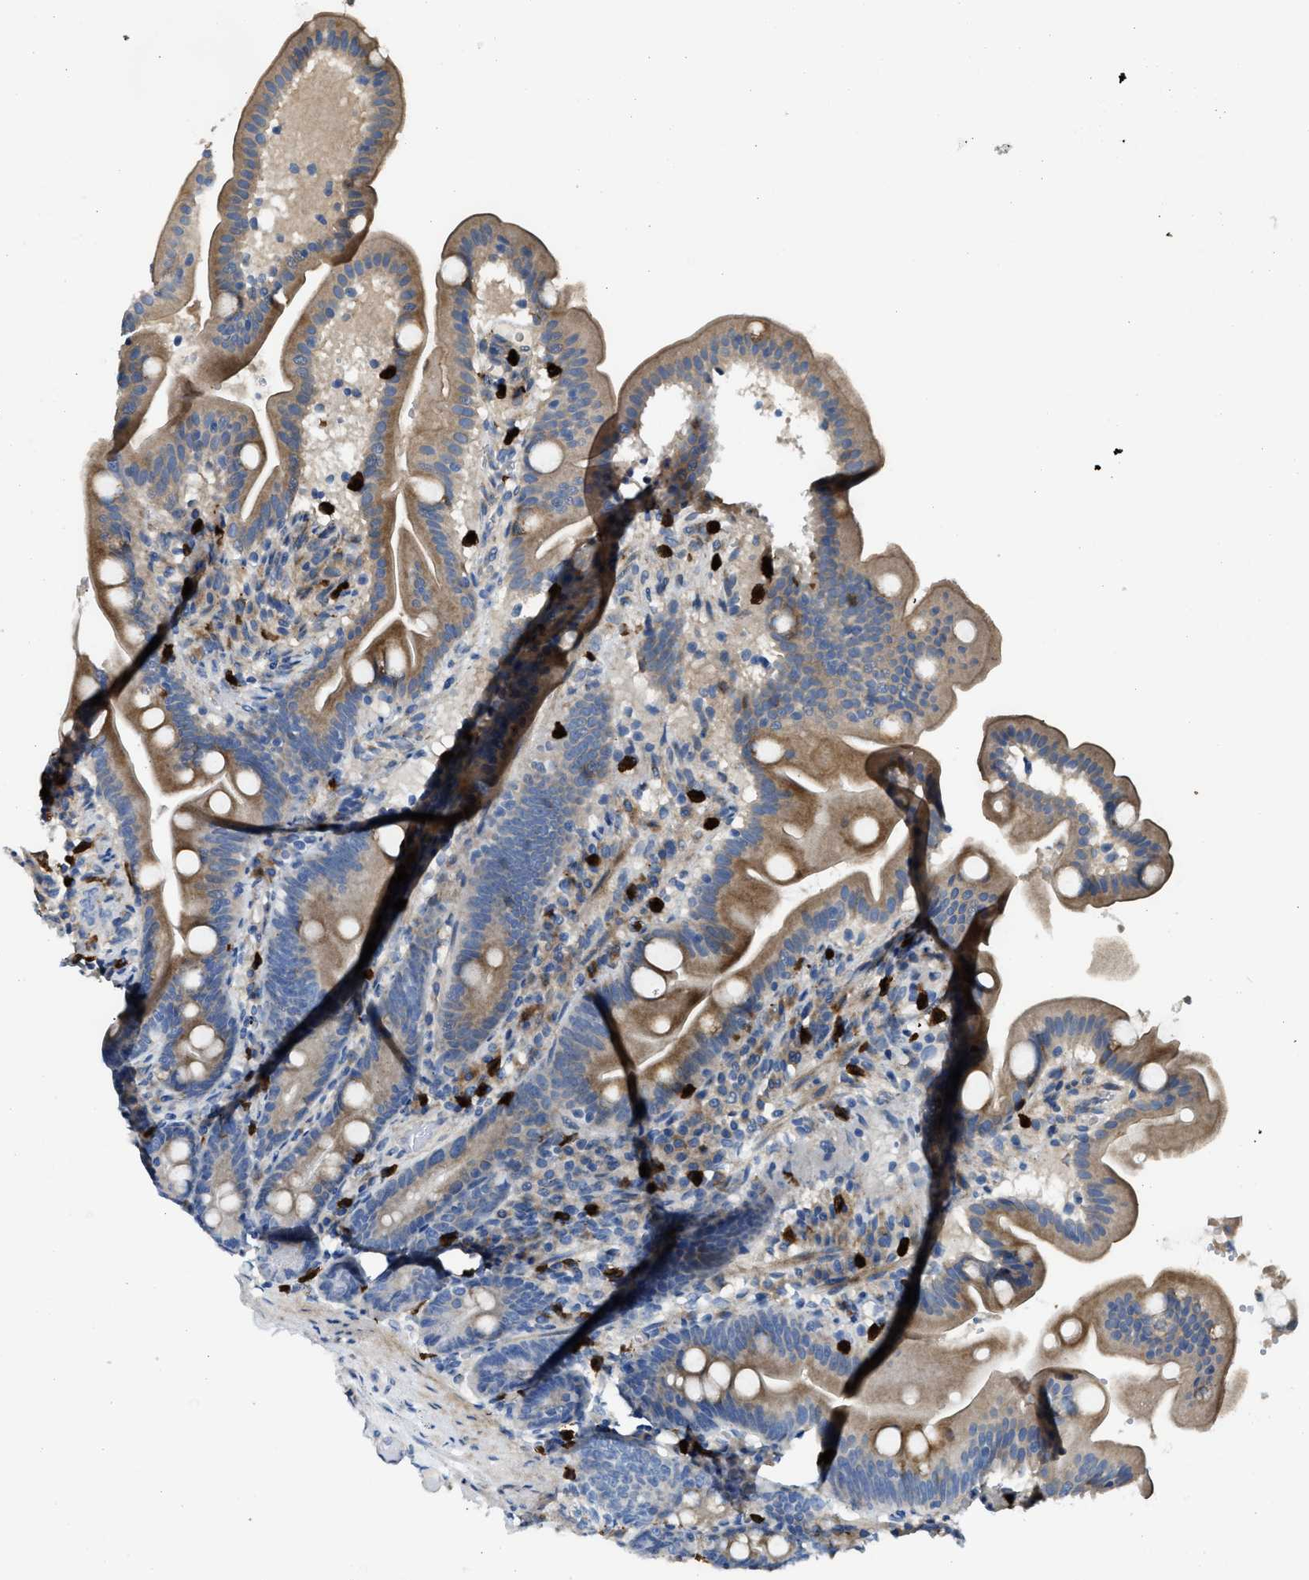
{"staining": {"intensity": "moderate", "quantity": ">75%", "location": "cytoplasmic/membranous"}, "tissue": "duodenum", "cell_type": "Glandular cells", "image_type": "normal", "snomed": [{"axis": "morphology", "description": "Normal tissue, NOS"}, {"axis": "topography", "description": "Duodenum"}], "caption": "About >75% of glandular cells in benign duodenum reveal moderate cytoplasmic/membranous protein expression as visualized by brown immunohistochemical staining.", "gene": "TMEM68", "patient": {"sex": "male", "age": 54}}